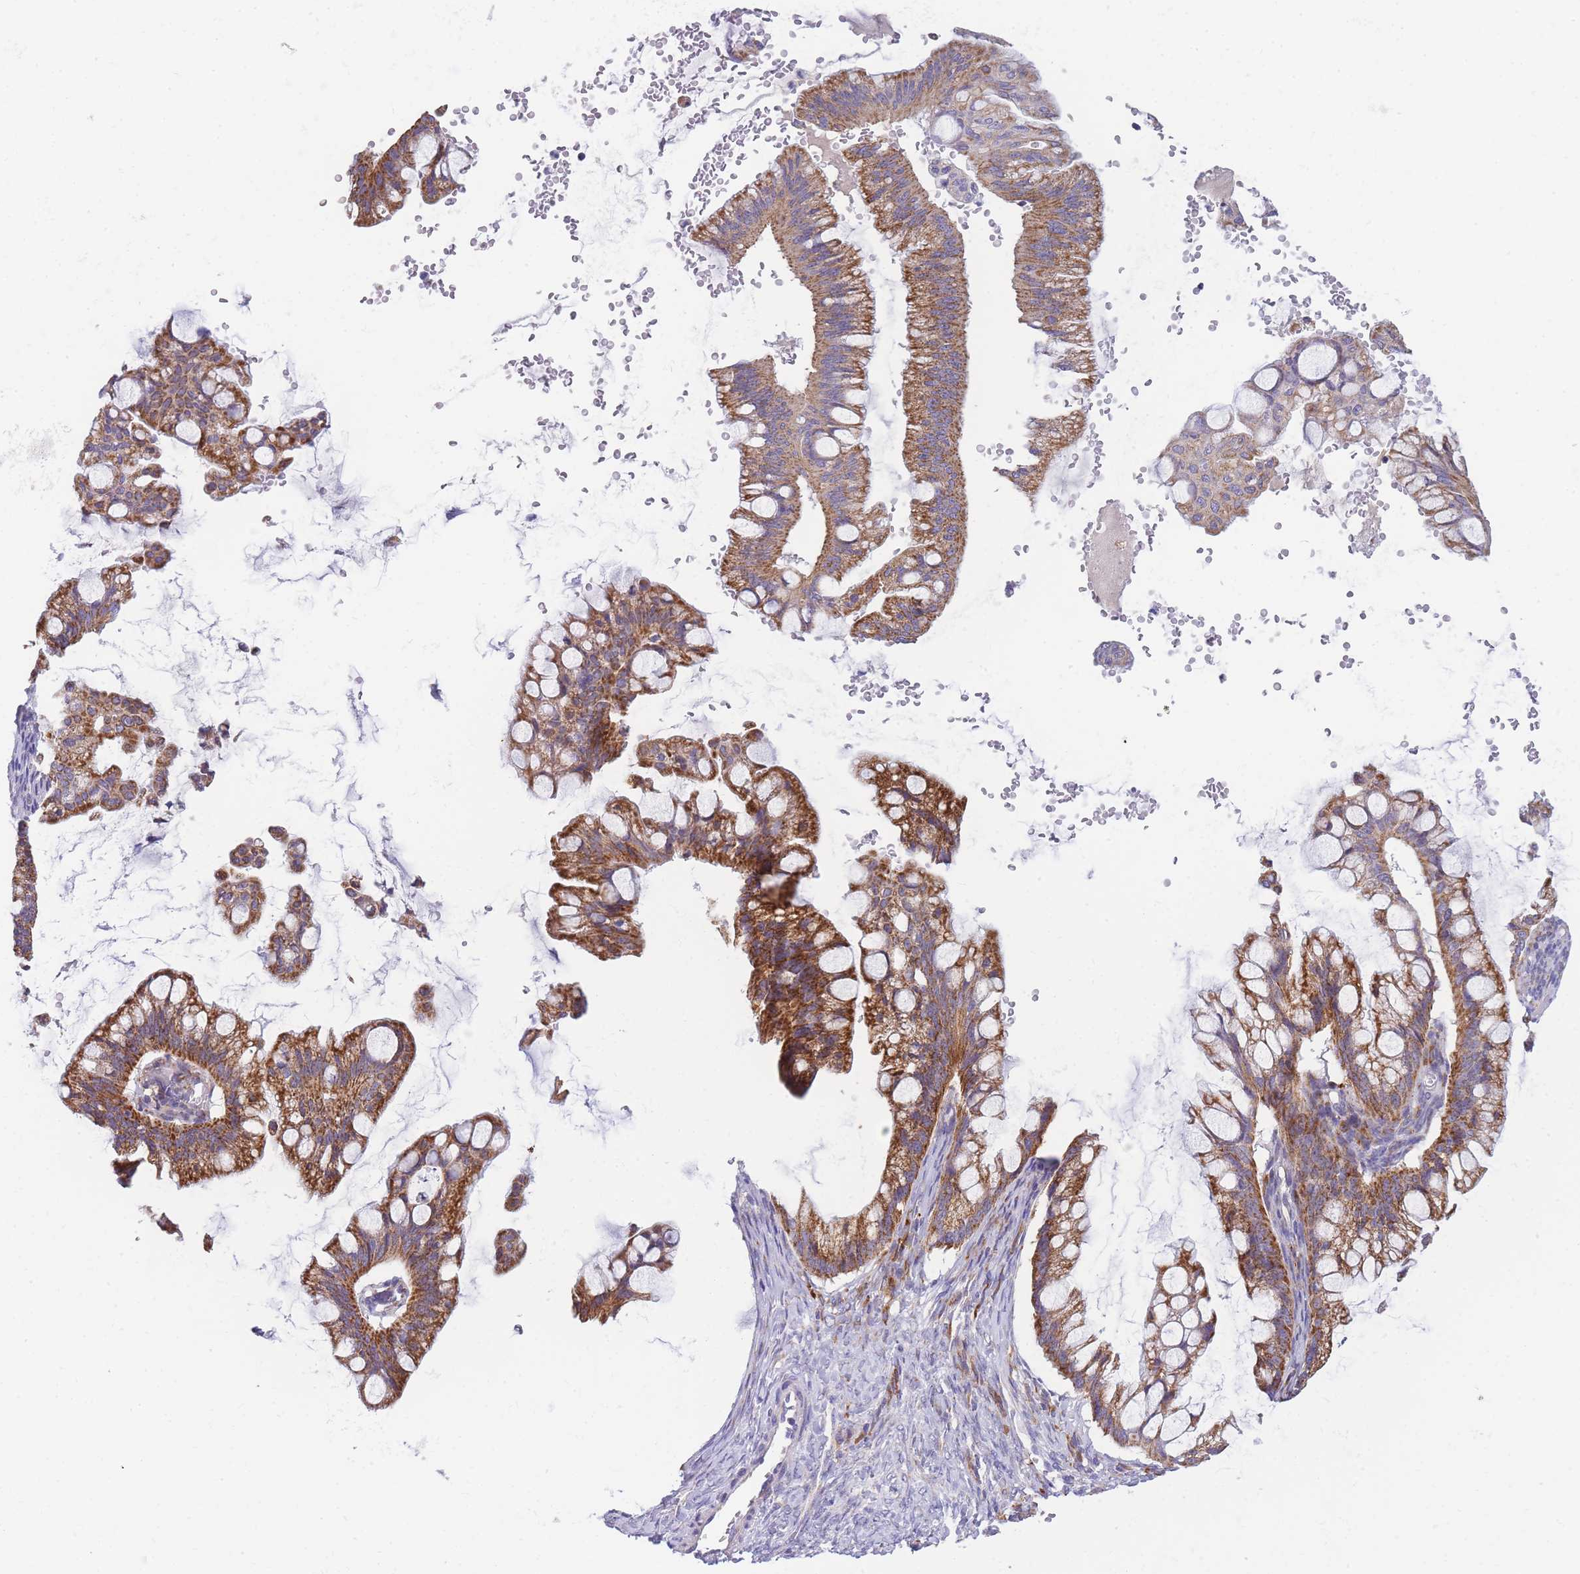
{"staining": {"intensity": "strong", "quantity": ">75%", "location": "cytoplasmic/membranous"}, "tissue": "ovarian cancer", "cell_type": "Tumor cells", "image_type": "cancer", "snomed": [{"axis": "morphology", "description": "Cystadenocarcinoma, mucinous, NOS"}, {"axis": "topography", "description": "Ovary"}], "caption": "IHC image of neoplastic tissue: ovarian cancer stained using IHC reveals high levels of strong protein expression localized specifically in the cytoplasmic/membranous of tumor cells, appearing as a cytoplasmic/membranous brown color.", "gene": "MRPS11", "patient": {"sex": "female", "age": 73}}